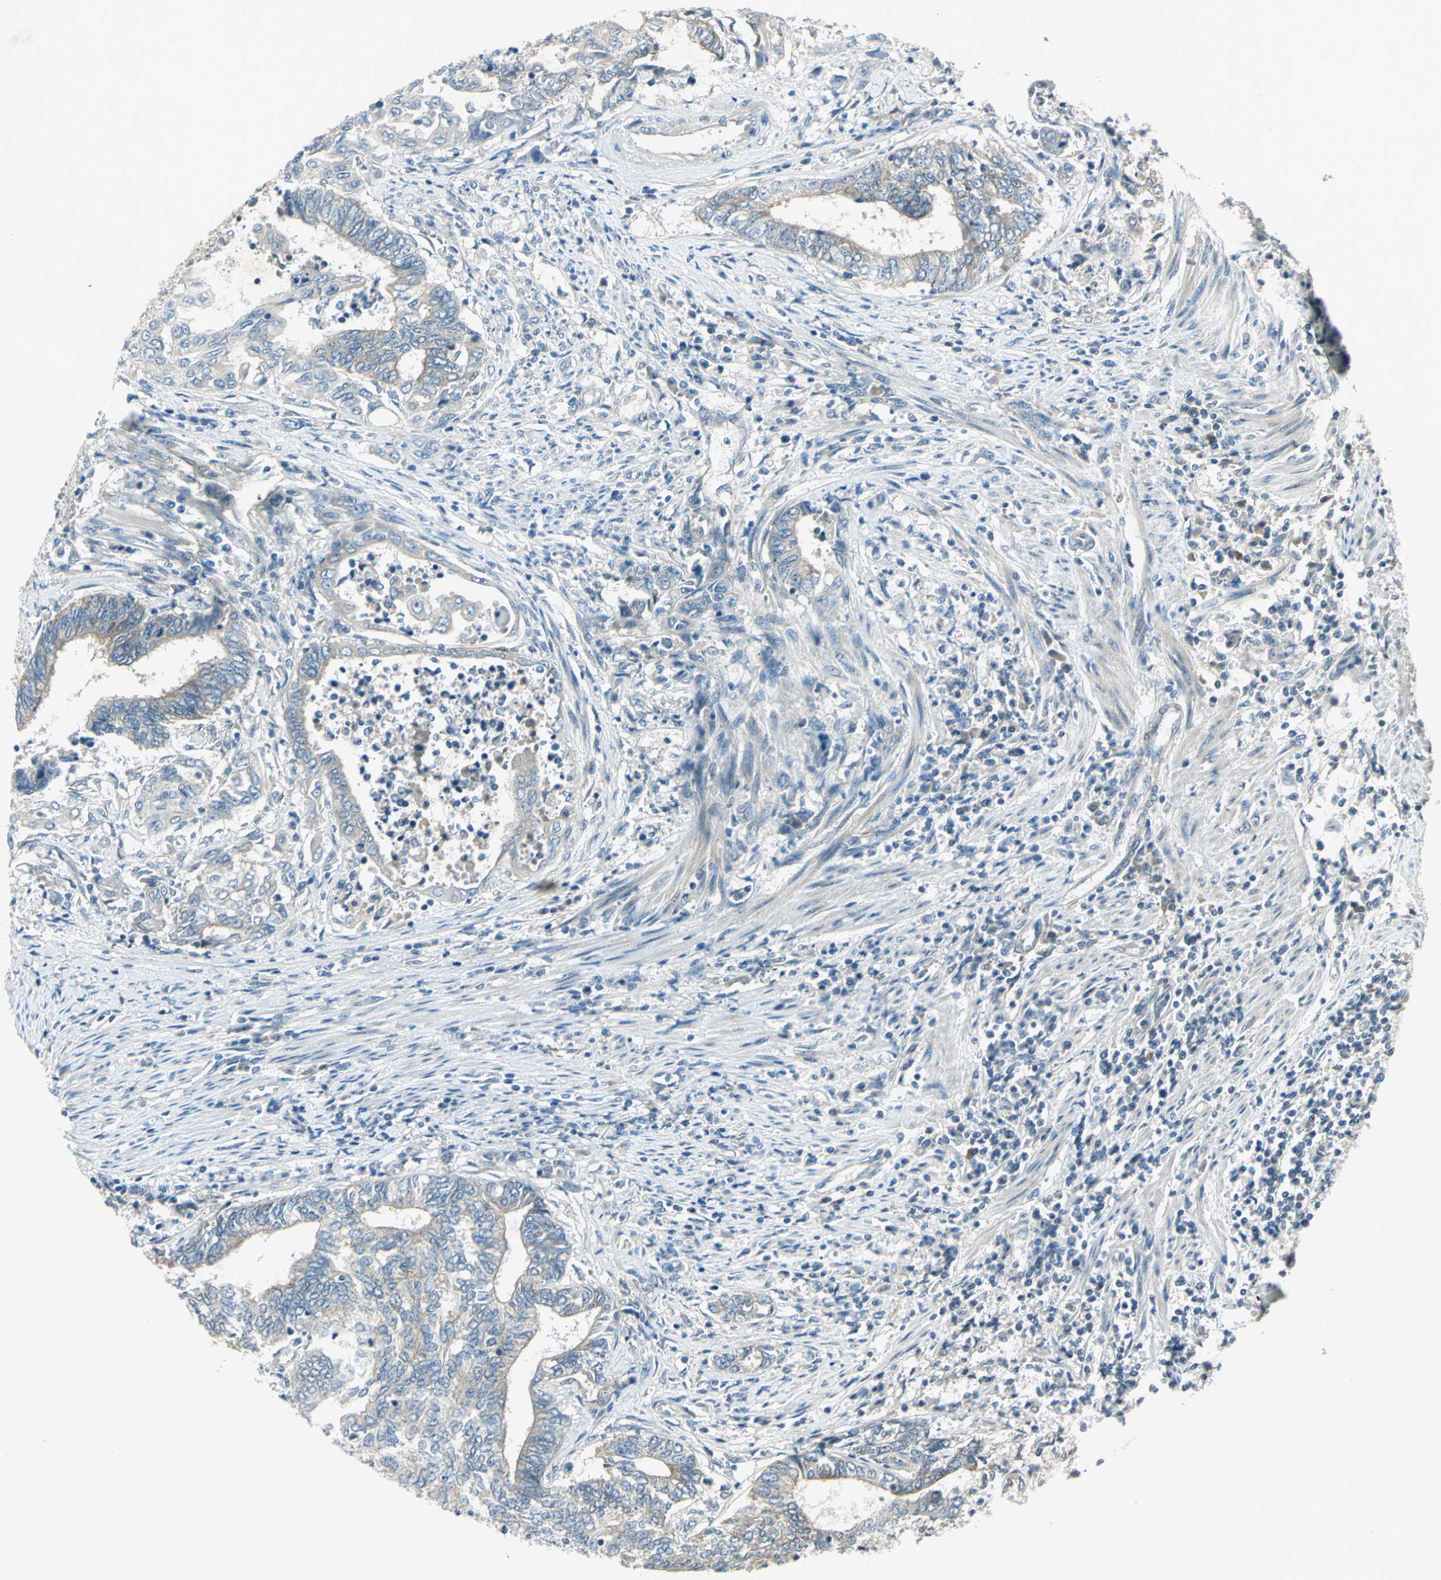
{"staining": {"intensity": "weak", "quantity": ">75%", "location": "cytoplasmic/membranous"}, "tissue": "endometrial cancer", "cell_type": "Tumor cells", "image_type": "cancer", "snomed": [{"axis": "morphology", "description": "Adenocarcinoma, NOS"}, {"axis": "topography", "description": "Uterus"}, {"axis": "topography", "description": "Endometrium"}], "caption": "The immunohistochemical stain highlights weak cytoplasmic/membranous expression in tumor cells of endometrial adenocarcinoma tissue.", "gene": "PRKAA1", "patient": {"sex": "female", "age": 70}}